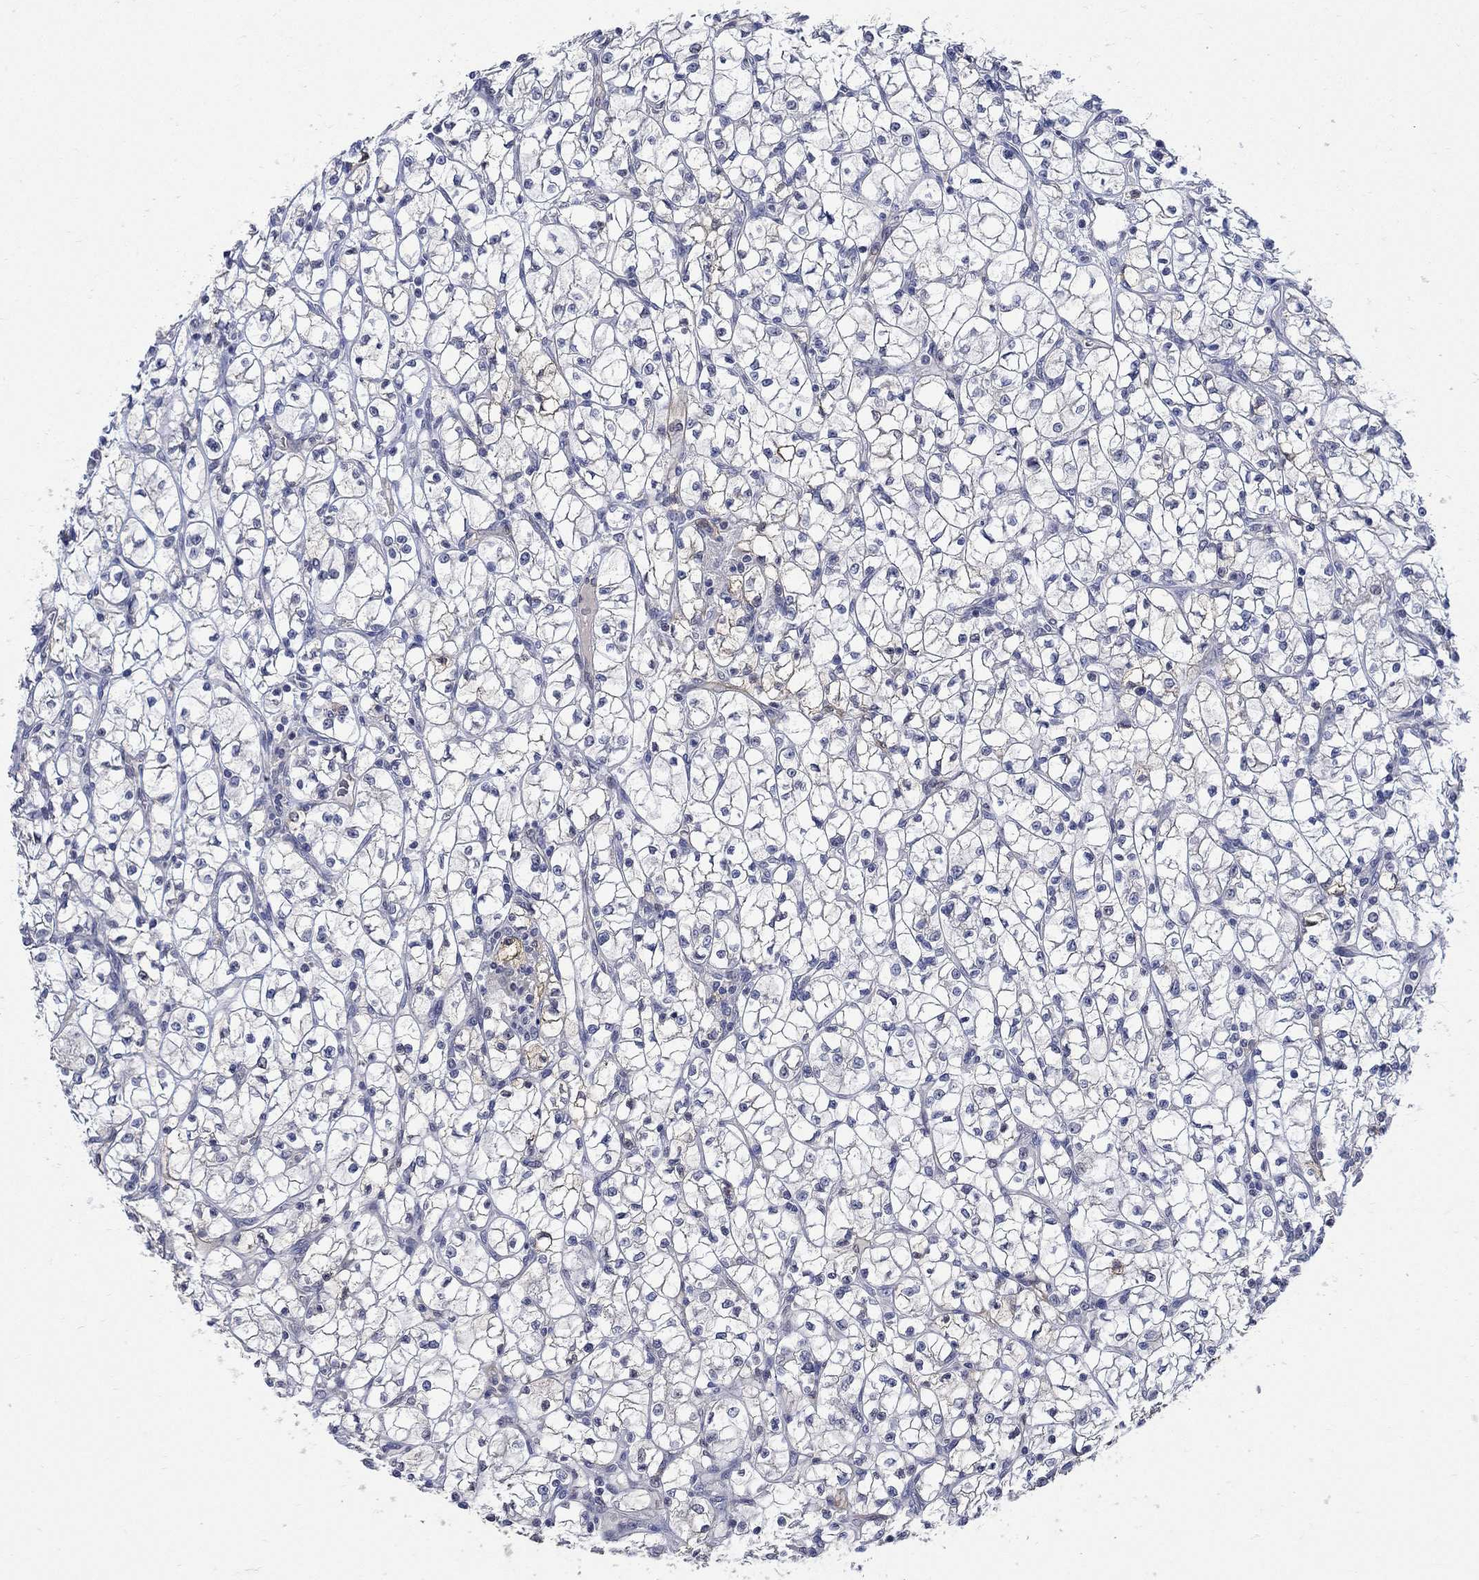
{"staining": {"intensity": "negative", "quantity": "none", "location": "none"}, "tissue": "renal cancer", "cell_type": "Tumor cells", "image_type": "cancer", "snomed": [{"axis": "morphology", "description": "Adenocarcinoma, NOS"}, {"axis": "topography", "description": "Kidney"}], "caption": "Renal cancer stained for a protein using IHC displays no positivity tumor cells.", "gene": "TGM2", "patient": {"sex": "female", "age": 64}}